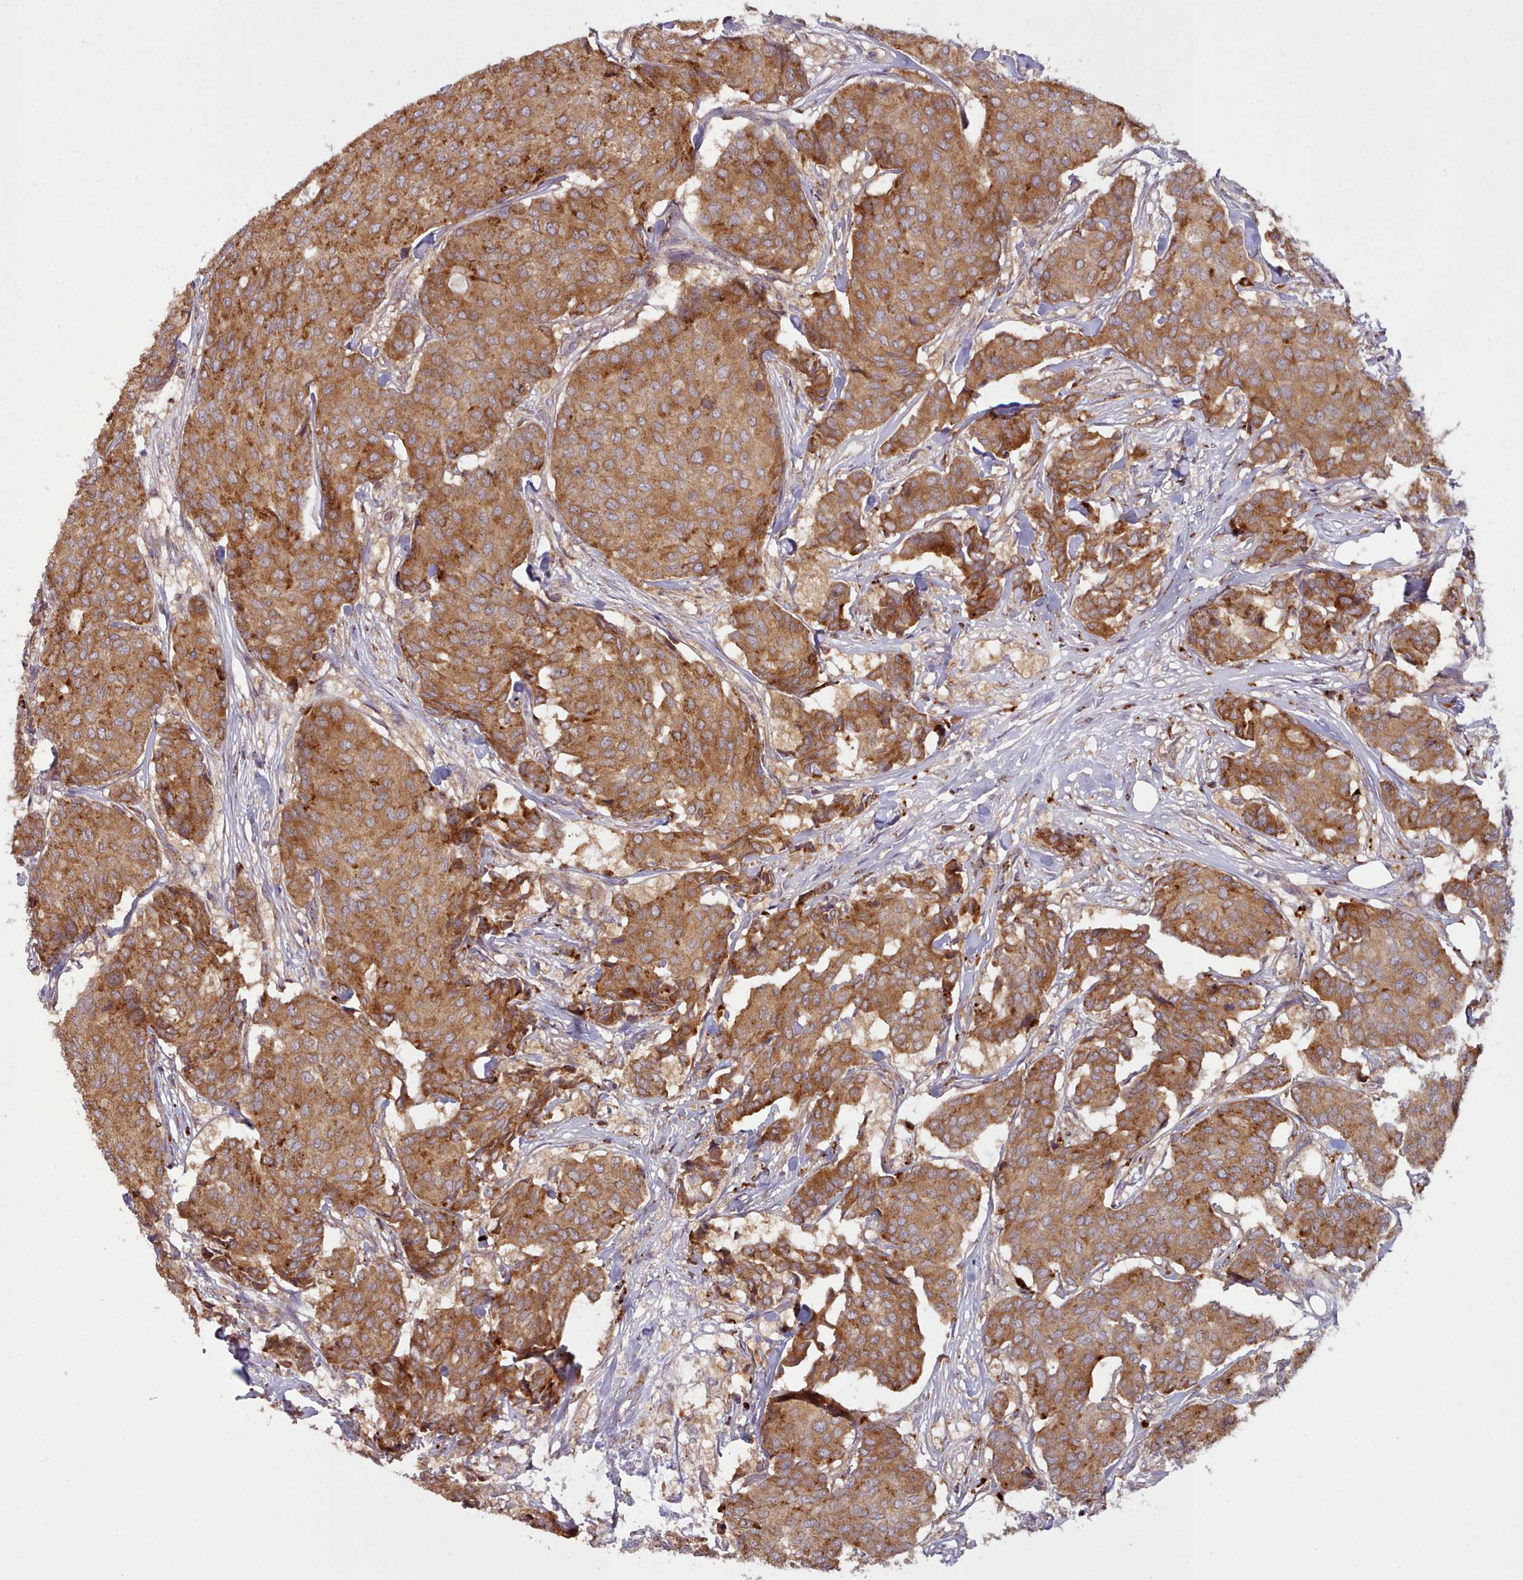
{"staining": {"intensity": "moderate", "quantity": ">75%", "location": "cytoplasmic/membranous"}, "tissue": "breast cancer", "cell_type": "Tumor cells", "image_type": "cancer", "snomed": [{"axis": "morphology", "description": "Duct carcinoma"}, {"axis": "topography", "description": "Breast"}], "caption": "Tumor cells show medium levels of moderate cytoplasmic/membranous positivity in about >75% of cells in human breast infiltrating ductal carcinoma. (DAB (3,3'-diaminobenzidine) IHC with brightfield microscopy, high magnification).", "gene": "CRYBG1", "patient": {"sex": "female", "age": 75}}